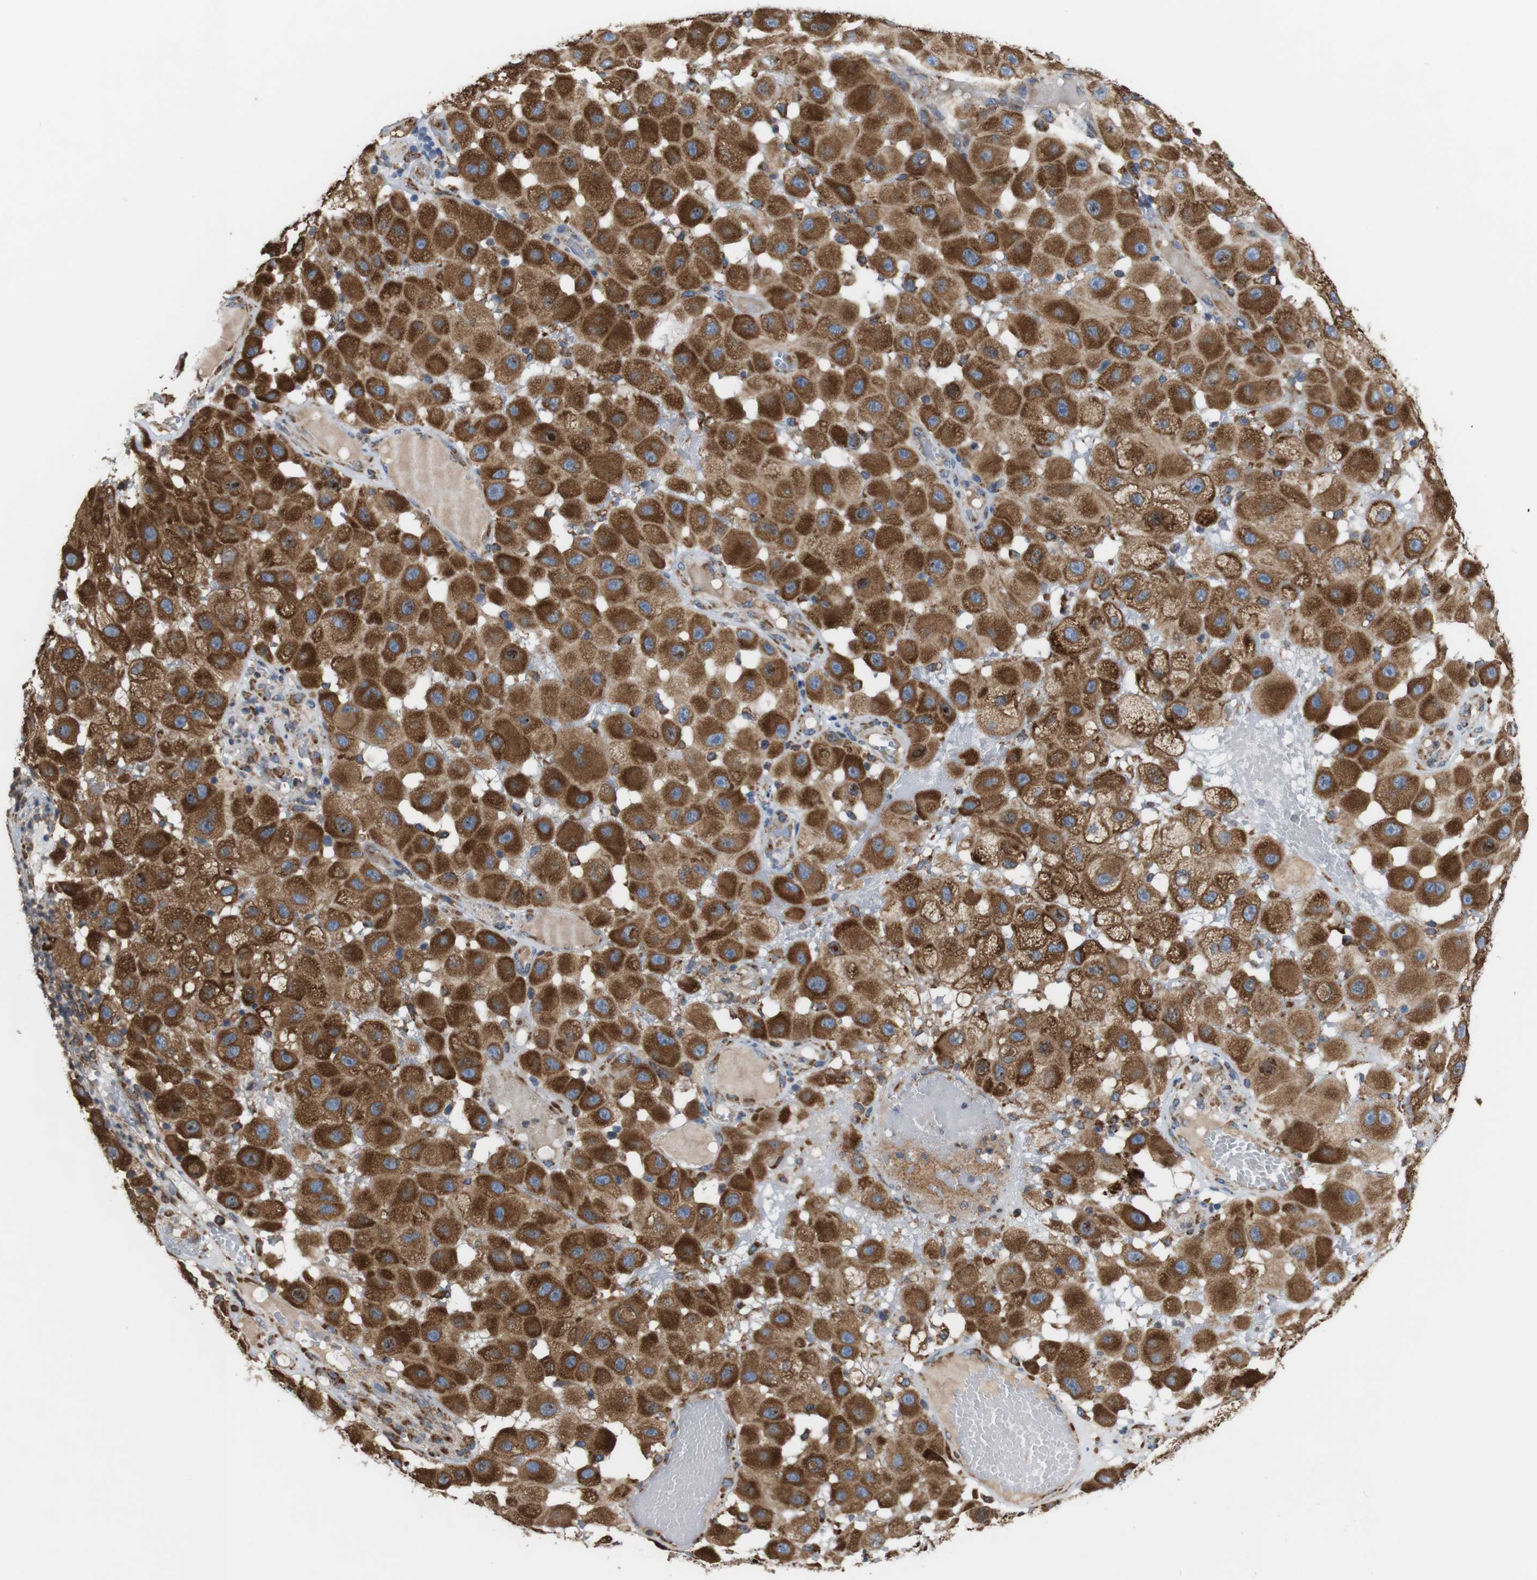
{"staining": {"intensity": "moderate", "quantity": ">75%", "location": "cytoplasmic/membranous"}, "tissue": "melanoma", "cell_type": "Tumor cells", "image_type": "cancer", "snomed": [{"axis": "morphology", "description": "Malignant melanoma, NOS"}, {"axis": "topography", "description": "Skin"}], "caption": "DAB immunohistochemical staining of human malignant melanoma demonstrates moderate cytoplasmic/membranous protein positivity in approximately >75% of tumor cells.", "gene": "UGGT1", "patient": {"sex": "female", "age": 81}}